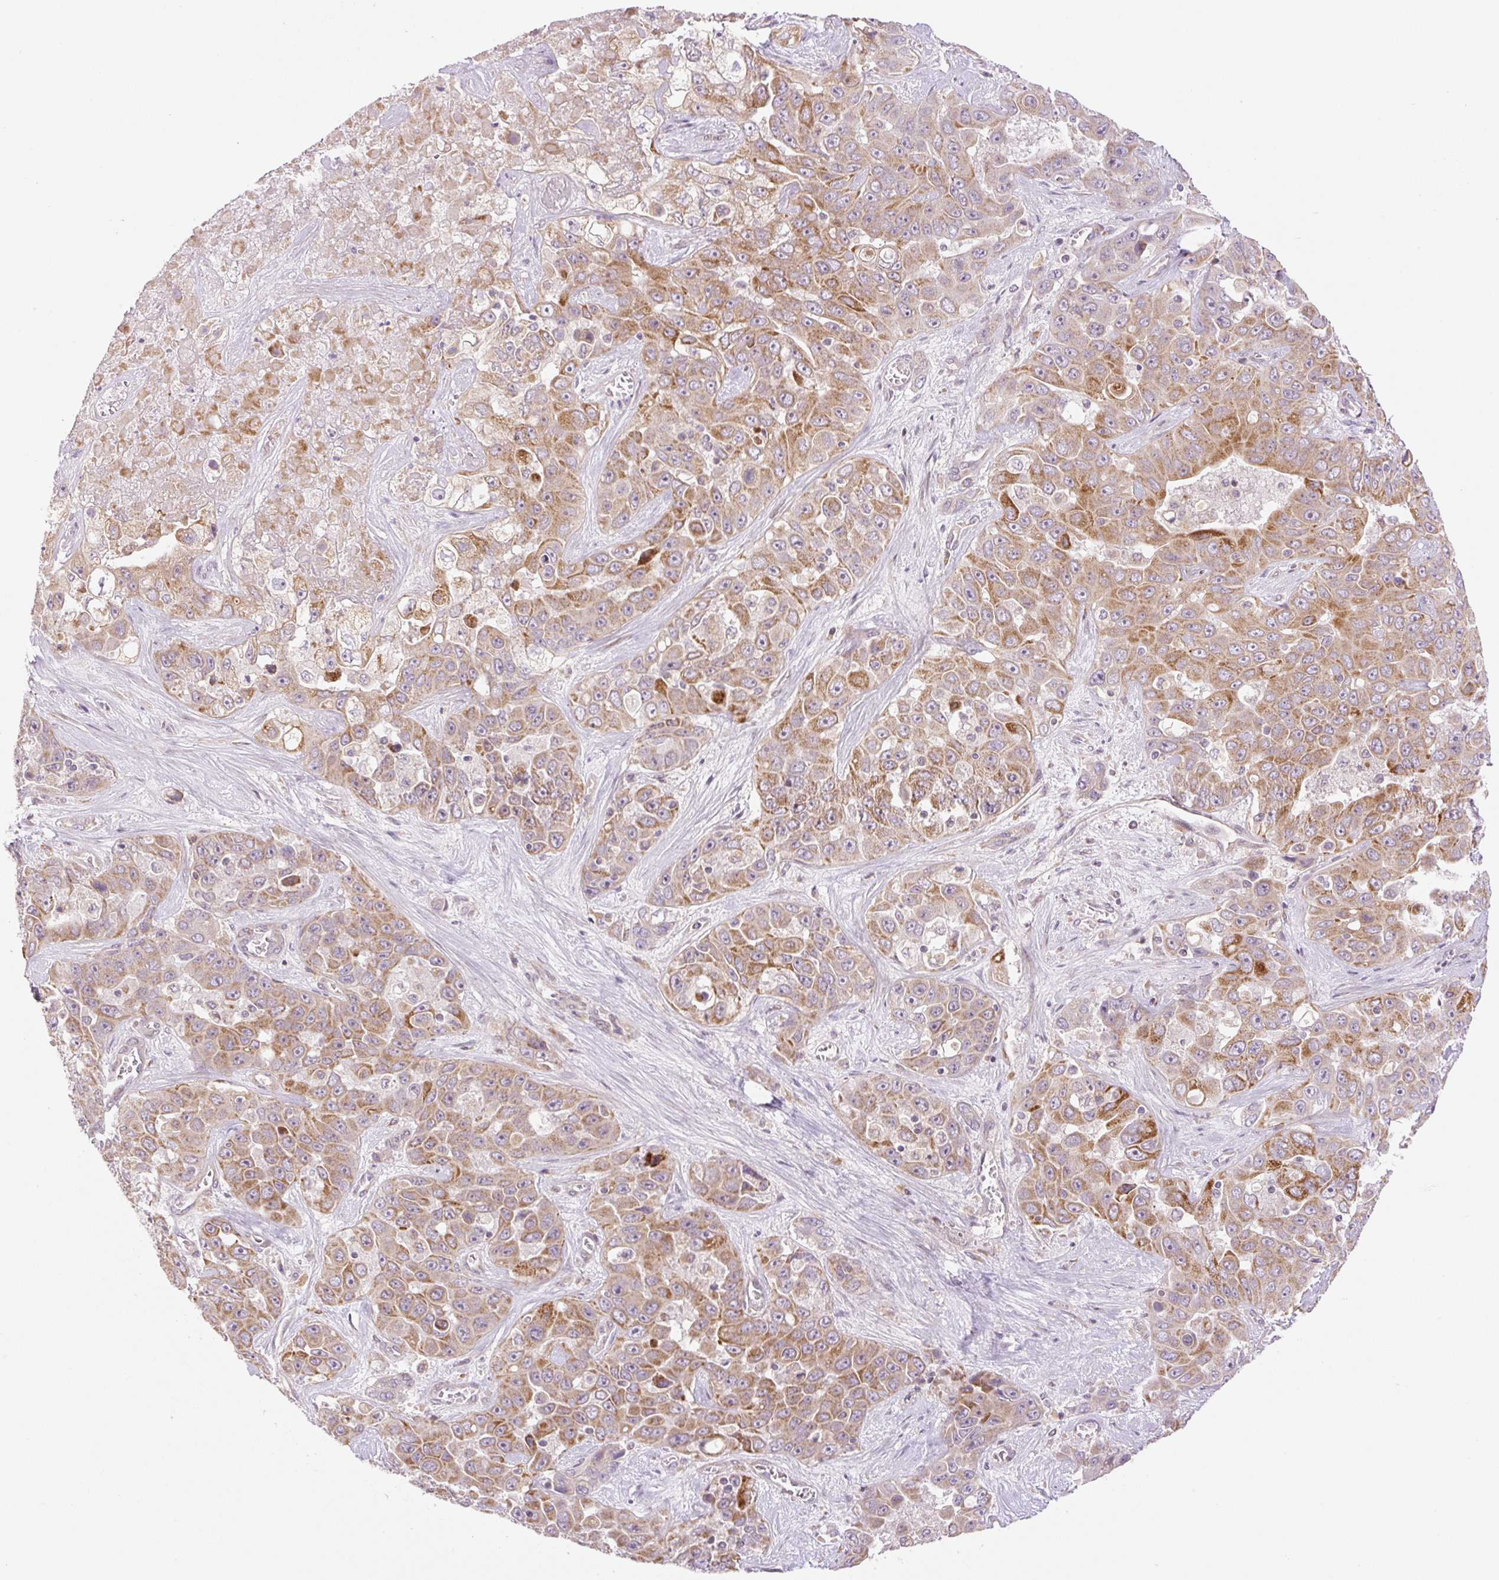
{"staining": {"intensity": "moderate", "quantity": ">75%", "location": "cytoplasmic/membranous"}, "tissue": "liver cancer", "cell_type": "Tumor cells", "image_type": "cancer", "snomed": [{"axis": "morphology", "description": "Cholangiocarcinoma"}, {"axis": "topography", "description": "Liver"}], "caption": "The micrograph demonstrates a brown stain indicating the presence of a protein in the cytoplasmic/membranous of tumor cells in liver cancer.", "gene": "ZNF394", "patient": {"sex": "female", "age": 52}}